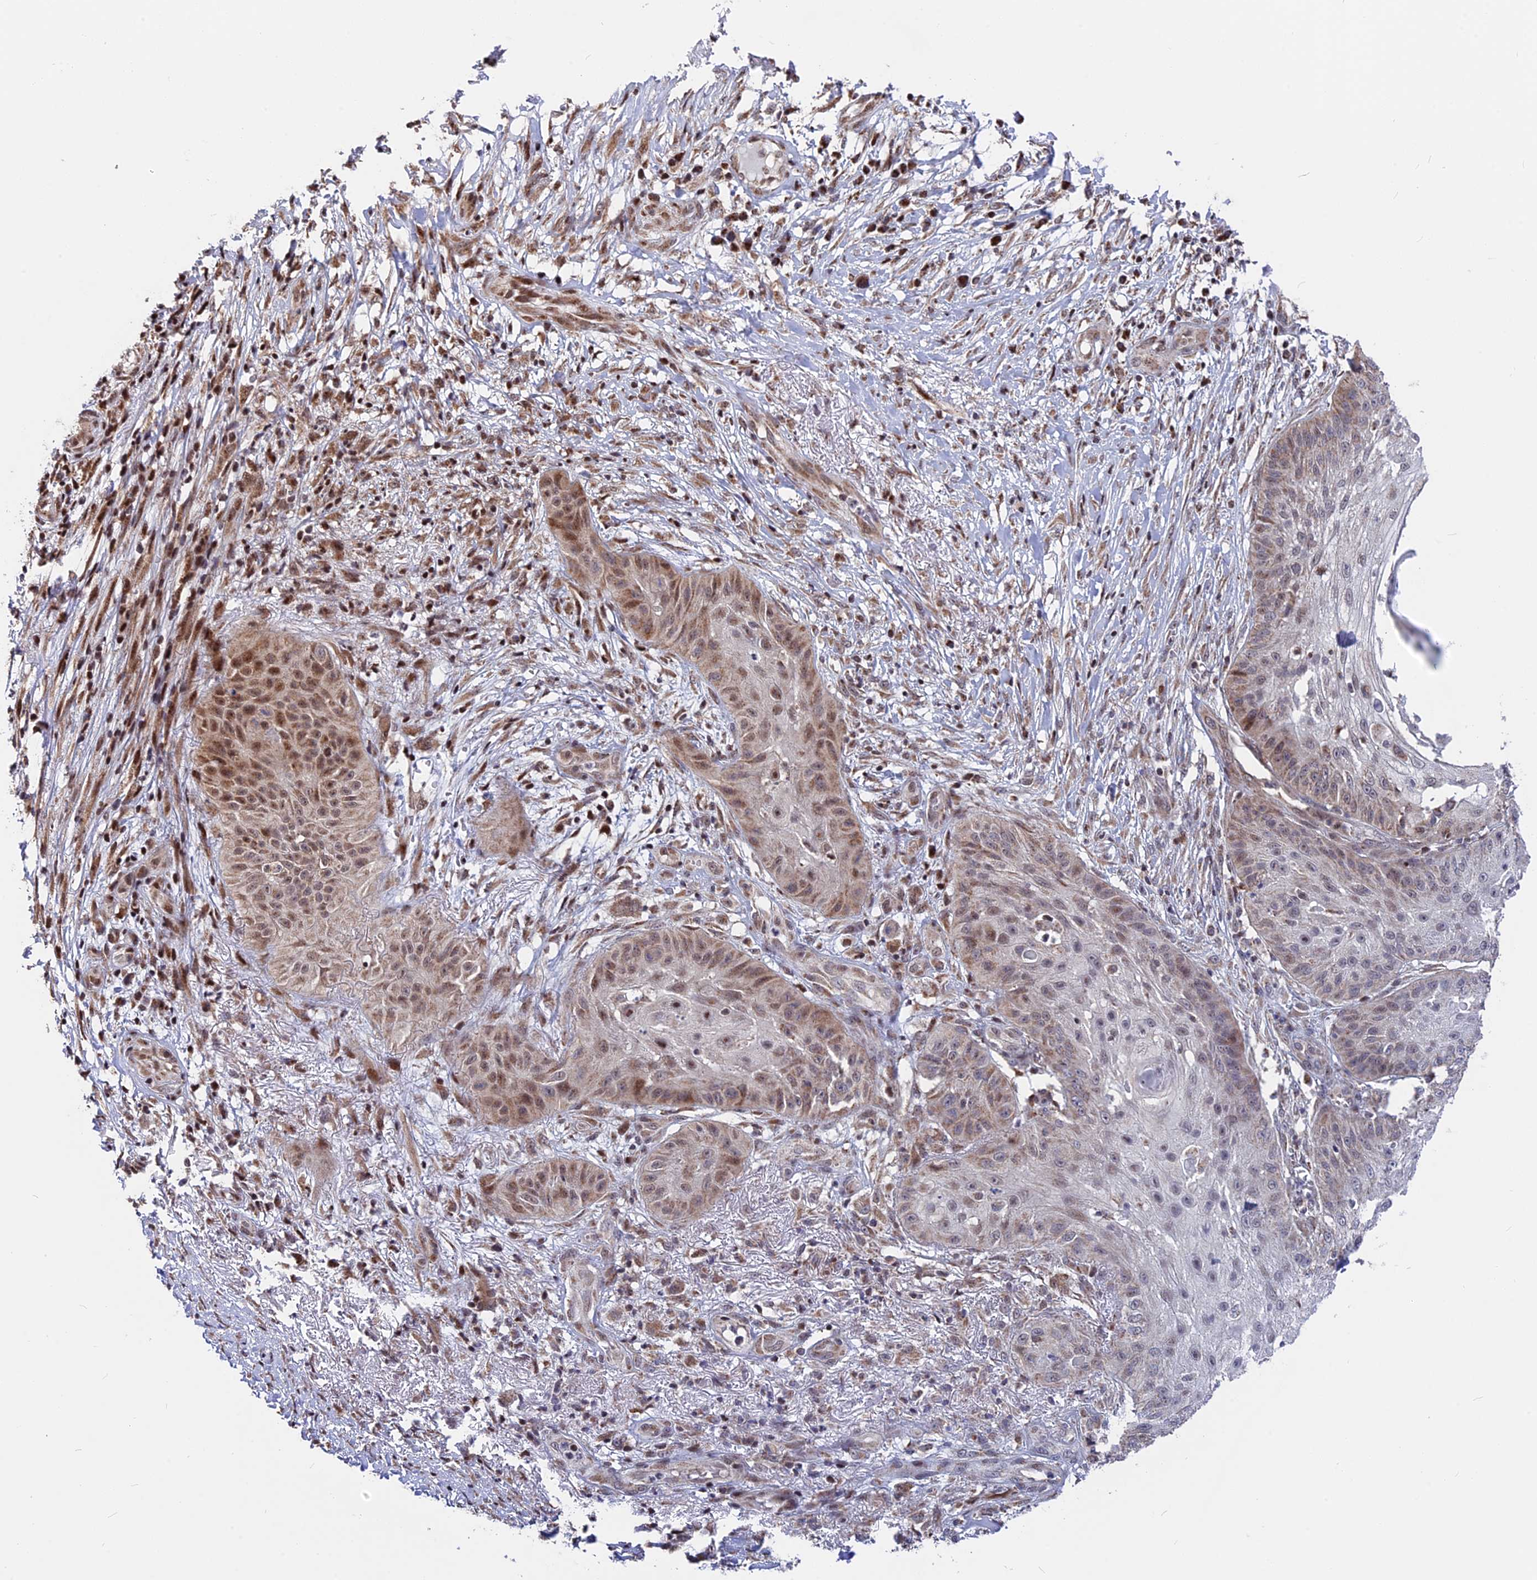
{"staining": {"intensity": "weak", "quantity": "25%-75%", "location": "cytoplasmic/membranous,nuclear"}, "tissue": "skin cancer", "cell_type": "Tumor cells", "image_type": "cancer", "snomed": [{"axis": "morphology", "description": "Squamous cell carcinoma, NOS"}, {"axis": "topography", "description": "Skin"}], "caption": "A photomicrograph showing weak cytoplasmic/membranous and nuclear staining in about 25%-75% of tumor cells in skin cancer, as visualized by brown immunohistochemical staining.", "gene": "FAM174C", "patient": {"sex": "male", "age": 70}}